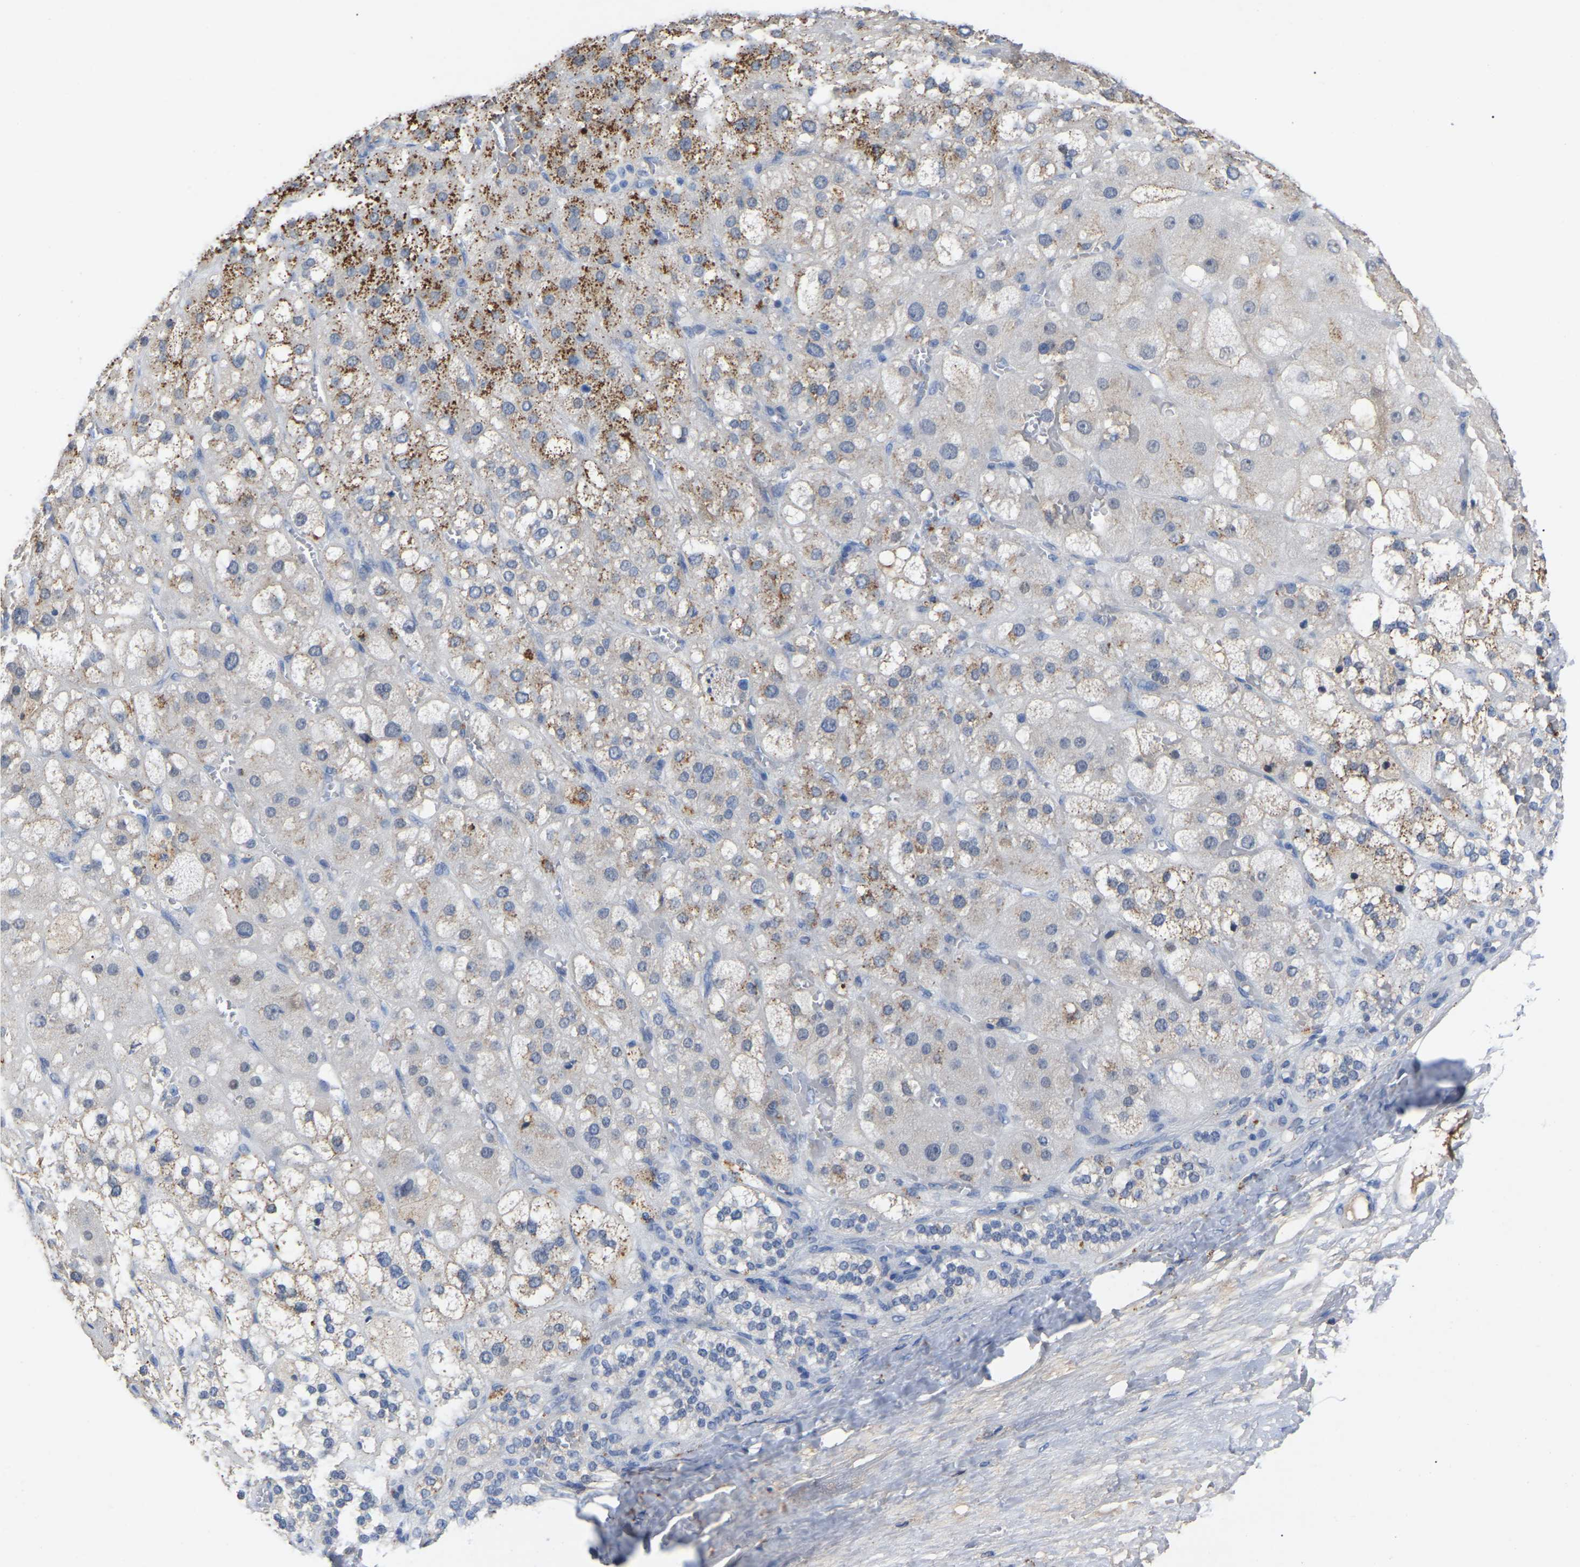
{"staining": {"intensity": "strong", "quantity": "<25%", "location": "cytoplasmic/membranous"}, "tissue": "adrenal gland", "cell_type": "Glandular cells", "image_type": "normal", "snomed": [{"axis": "morphology", "description": "Normal tissue, NOS"}, {"axis": "topography", "description": "Adrenal gland"}], "caption": "Adrenal gland stained for a protein reveals strong cytoplasmic/membranous positivity in glandular cells. (brown staining indicates protein expression, while blue staining denotes nuclei).", "gene": "SMPD2", "patient": {"sex": "female", "age": 47}}